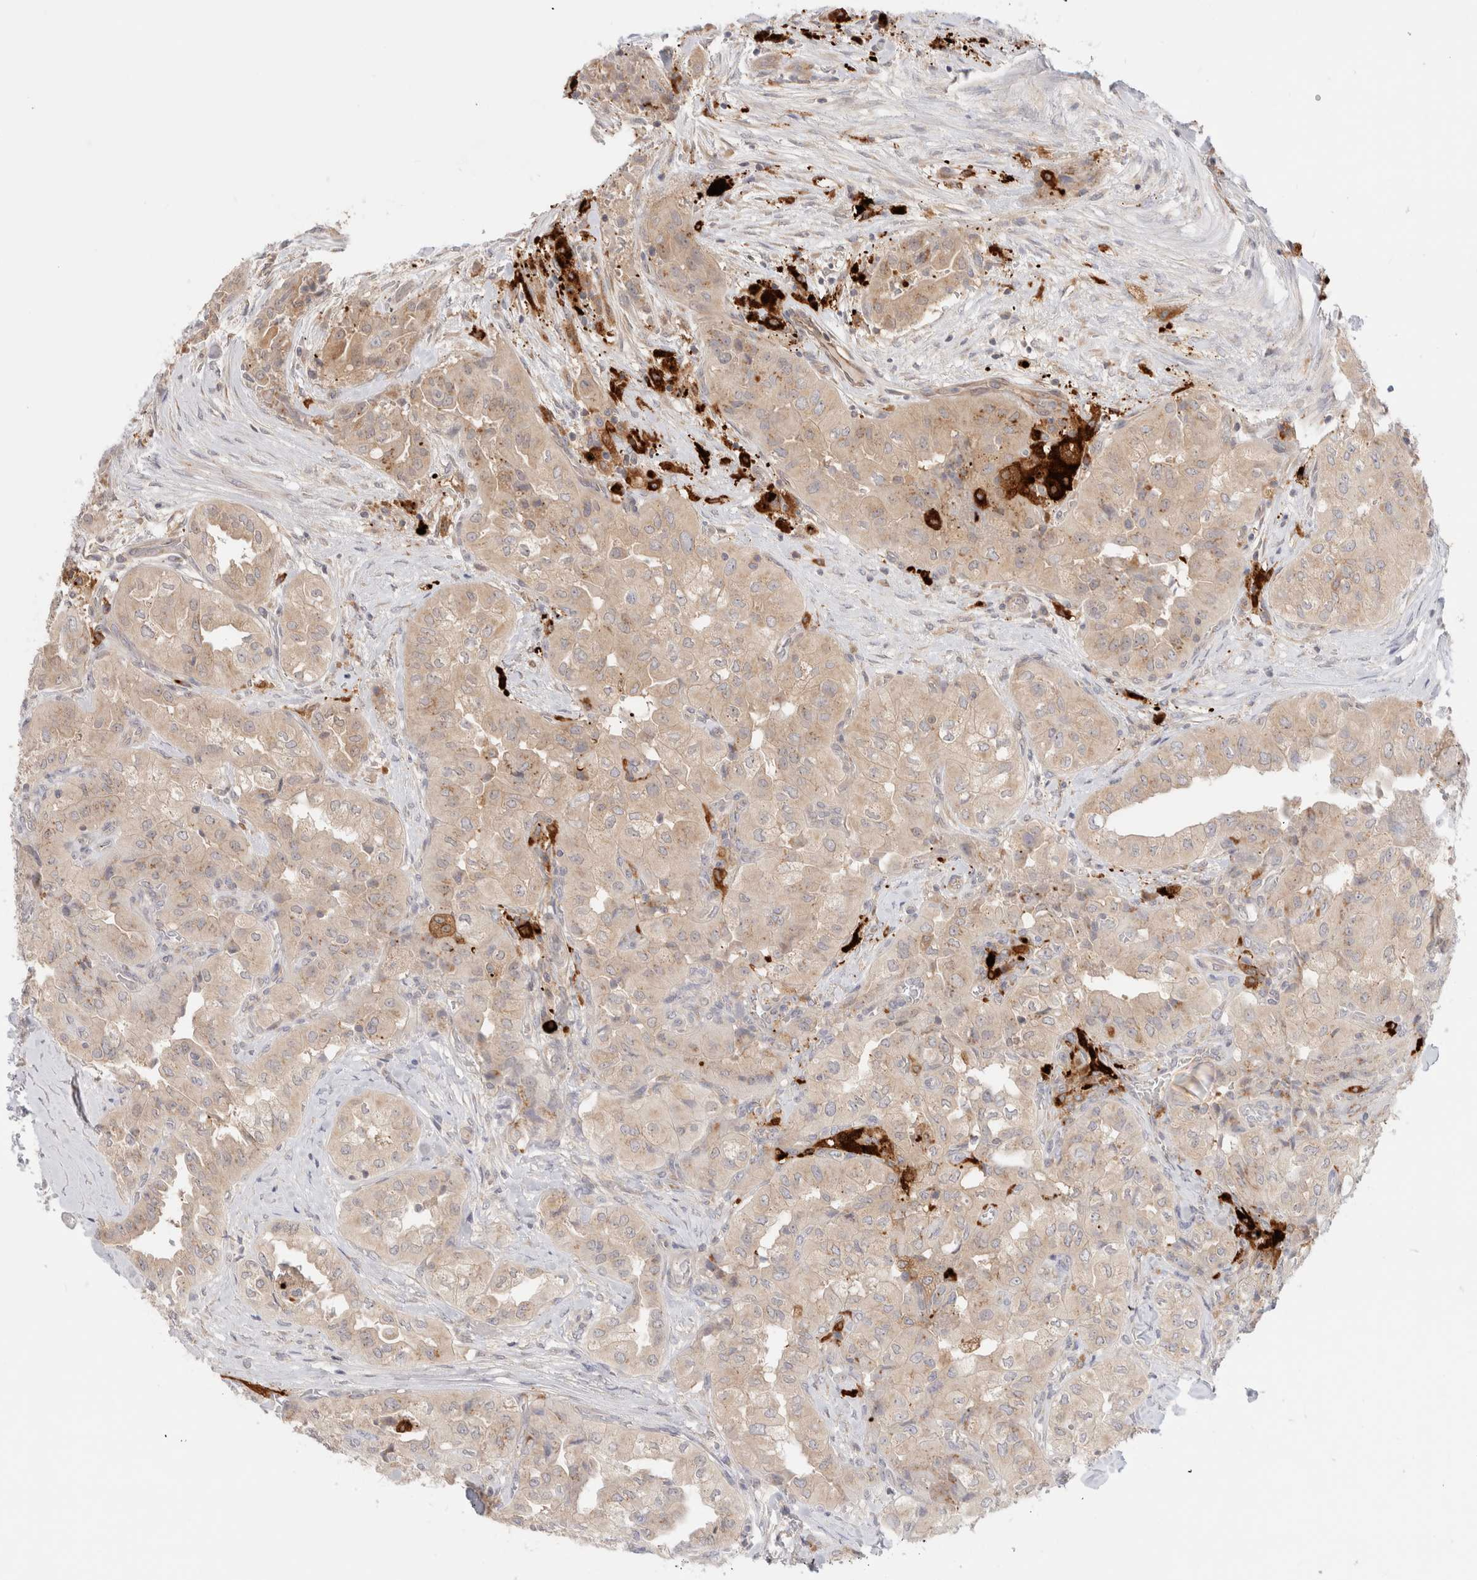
{"staining": {"intensity": "weak", "quantity": ">75%", "location": "cytoplasmic/membranous"}, "tissue": "thyroid cancer", "cell_type": "Tumor cells", "image_type": "cancer", "snomed": [{"axis": "morphology", "description": "Papillary adenocarcinoma, NOS"}, {"axis": "topography", "description": "Thyroid gland"}], "caption": "About >75% of tumor cells in thyroid papillary adenocarcinoma demonstrate weak cytoplasmic/membranous protein staining as visualized by brown immunohistochemical staining.", "gene": "EFCAB13", "patient": {"sex": "female", "age": 59}}